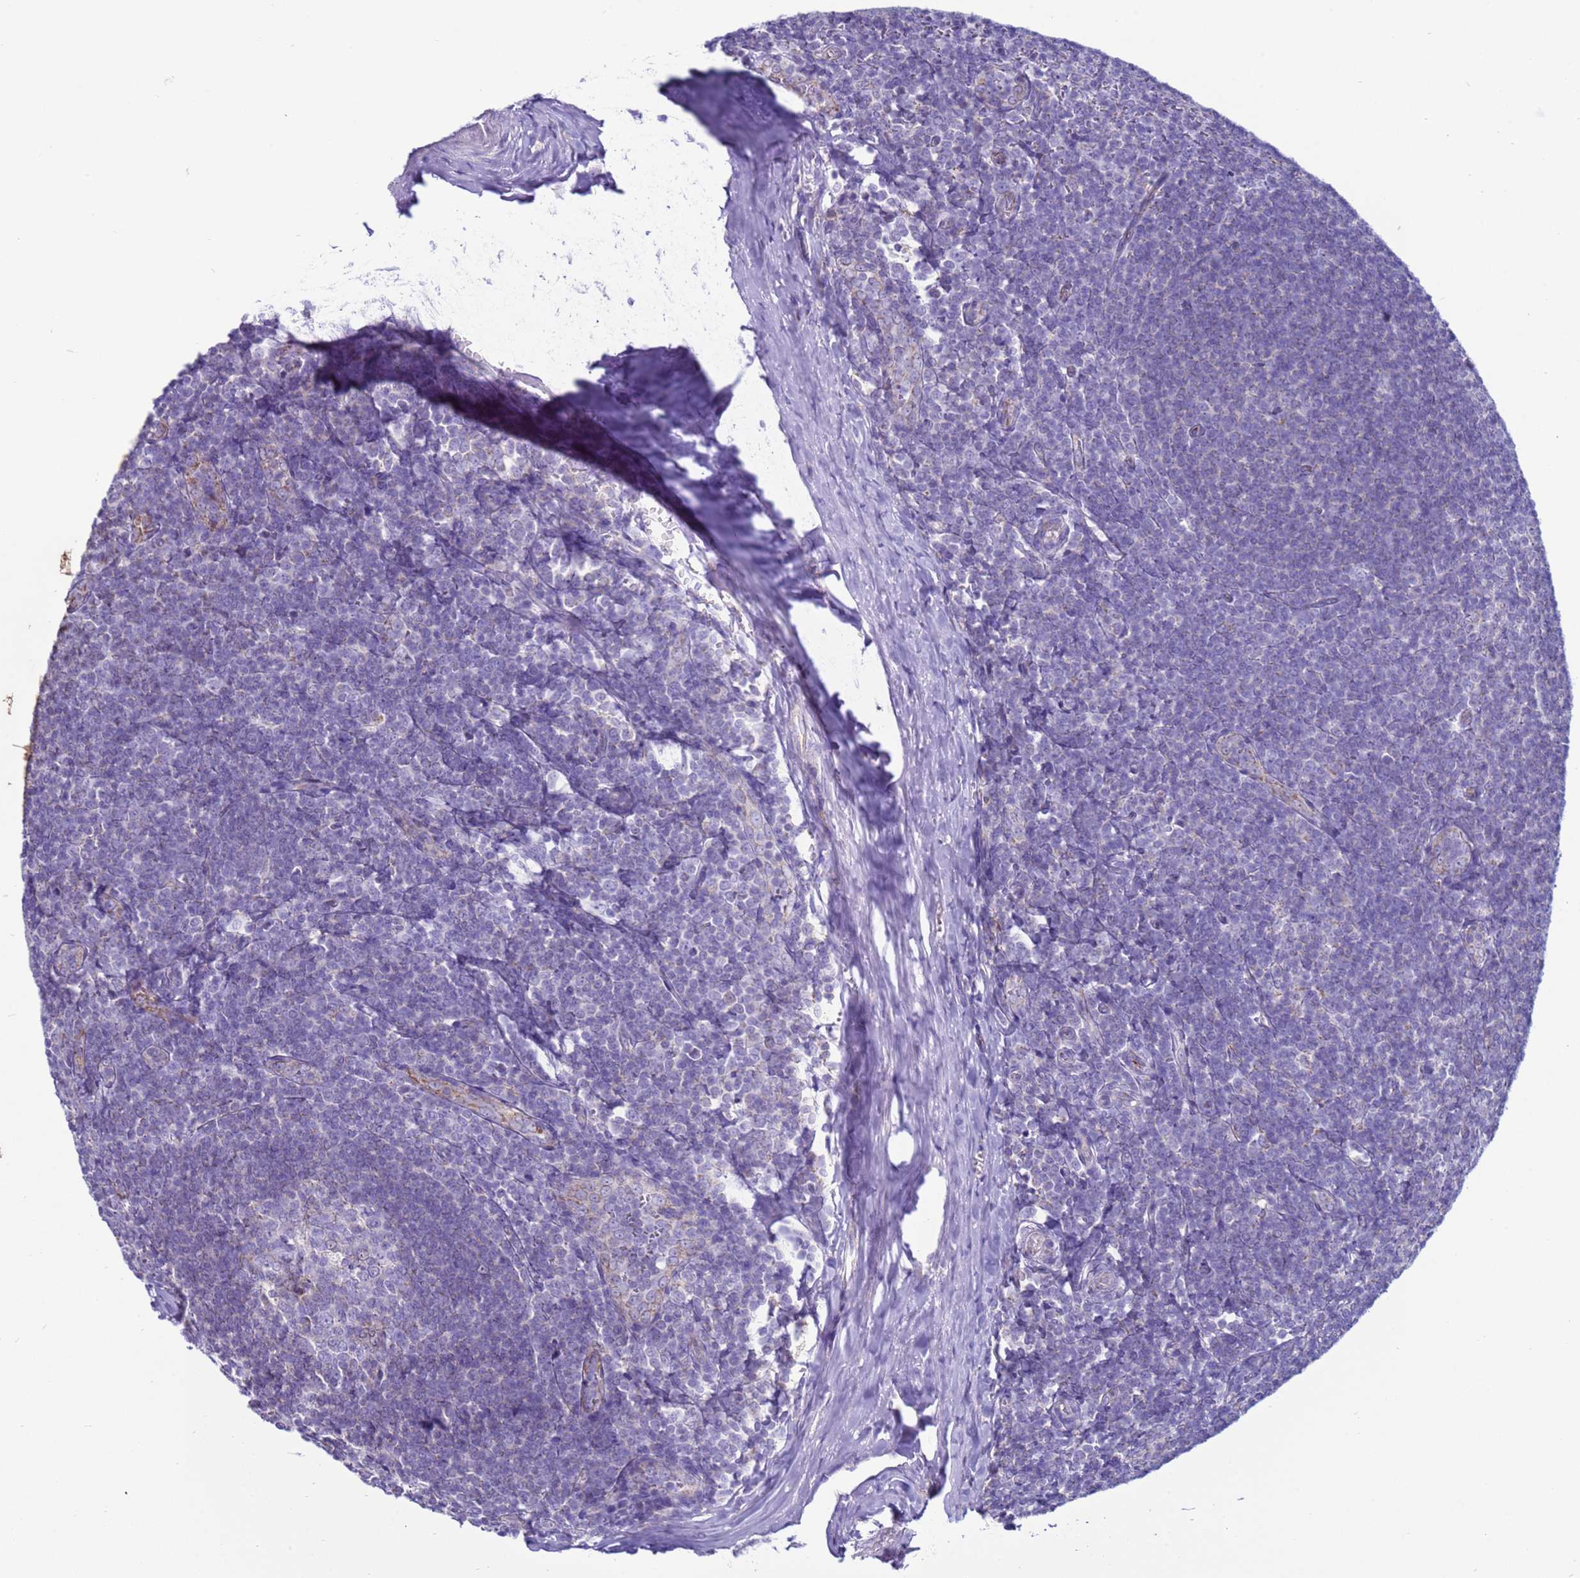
{"staining": {"intensity": "negative", "quantity": "none", "location": "none"}, "tissue": "tonsil", "cell_type": "Germinal center cells", "image_type": "normal", "snomed": [{"axis": "morphology", "description": "Normal tissue, NOS"}, {"axis": "topography", "description": "Tonsil"}], "caption": "Germinal center cells are negative for protein expression in unremarkable human tonsil. (DAB (3,3'-diaminobenzidine) IHC, high magnification).", "gene": "HPCAL1", "patient": {"sex": "male", "age": 27}}